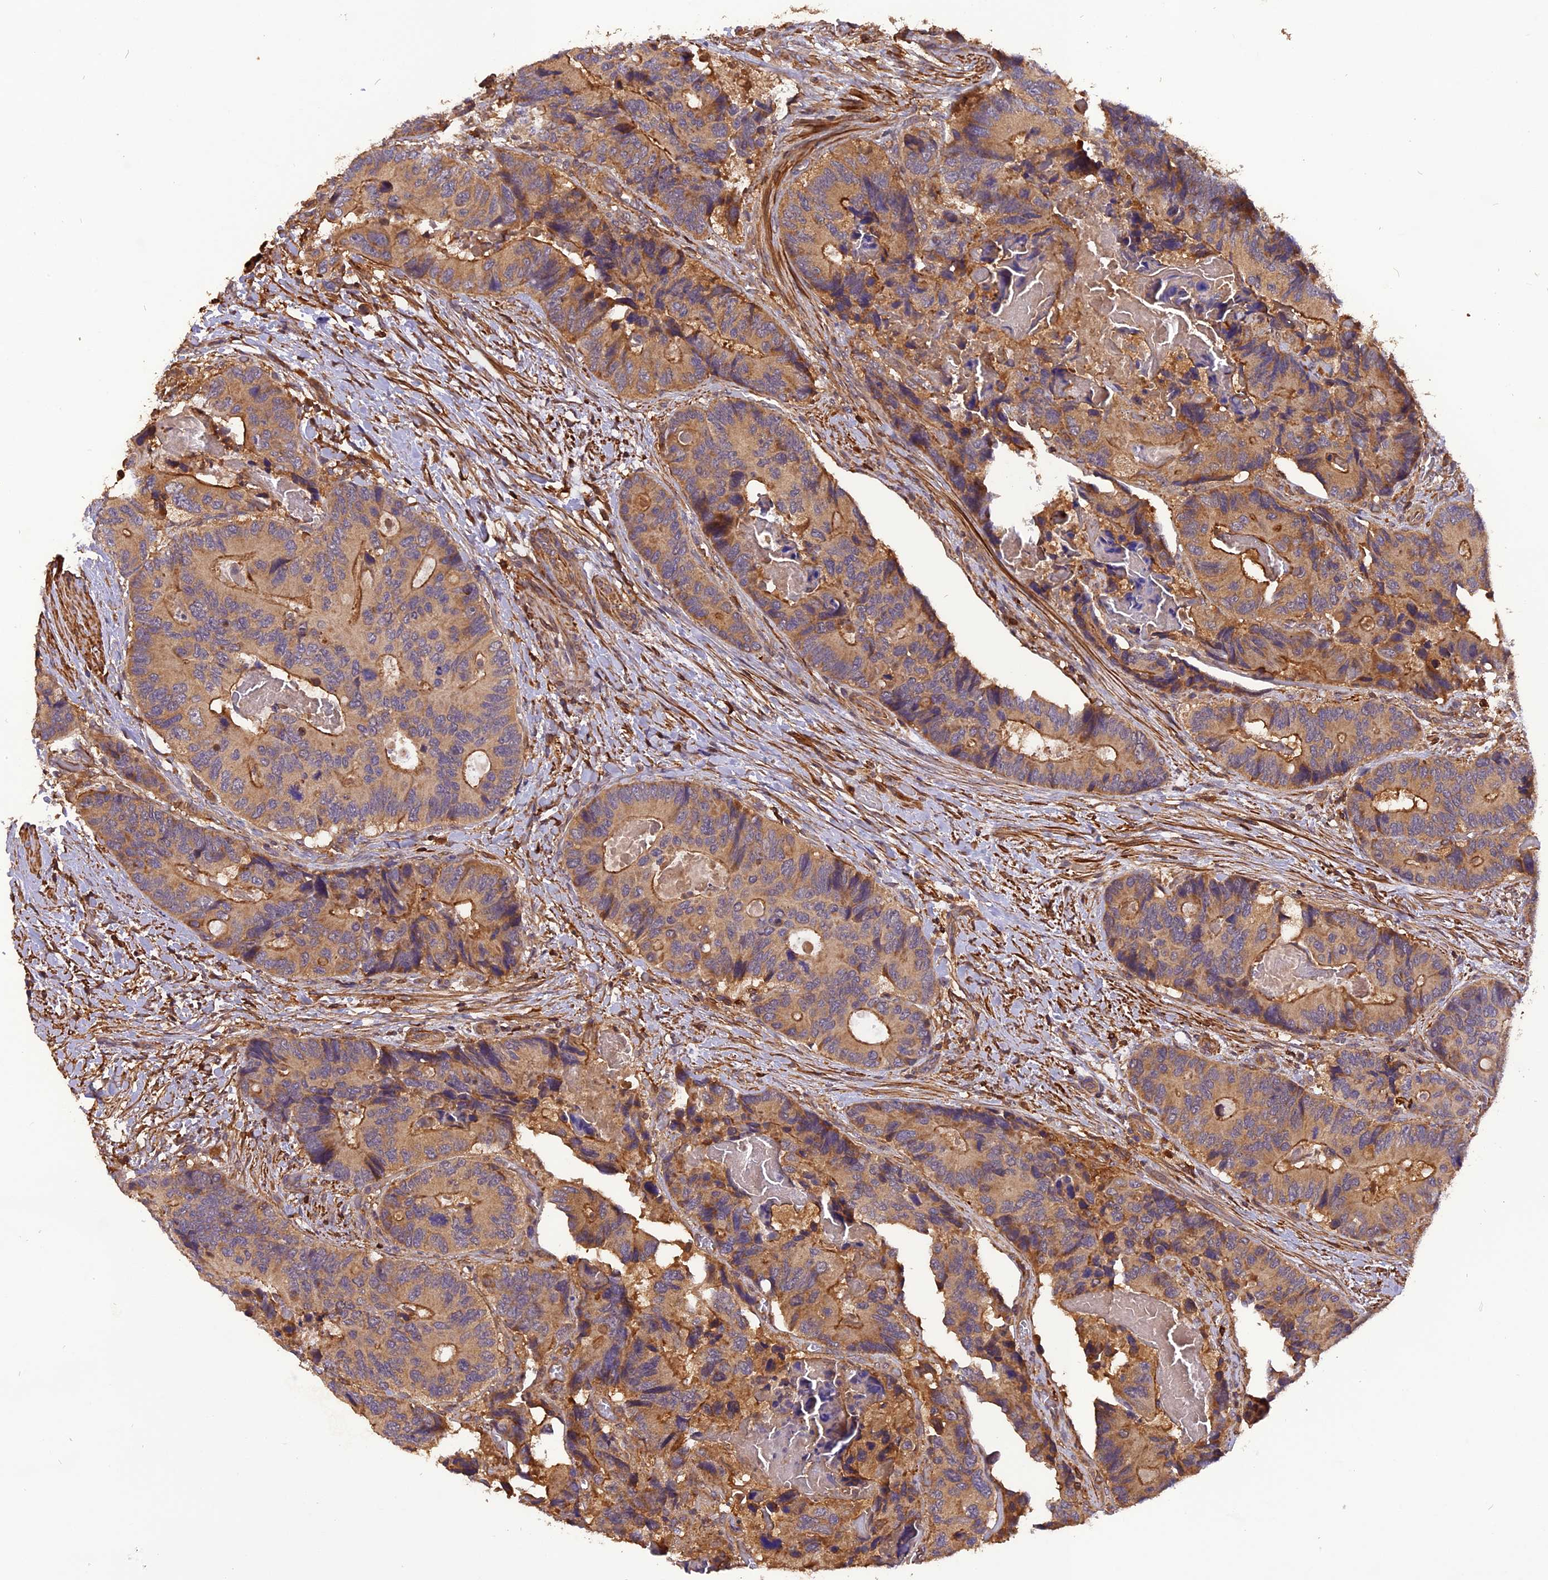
{"staining": {"intensity": "moderate", "quantity": ">75%", "location": "cytoplasmic/membranous"}, "tissue": "colorectal cancer", "cell_type": "Tumor cells", "image_type": "cancer", "snomed": [{"axis": "morphology", "description": "Adenocarcinoma, NOS"}, {"axis": "topography", "description": "Colon"}], "caption": "Immunohistochemical staining of adenocarcinoma (colorectal) demonstrates moderate cytoplasmic/membranous protein expression in about >75% of tumor cells. (DAB (3,3'-diaminobenzidine) = brown stain, brightfield microscopy at high magnification).", "gene": "STOML1", "patient": {"sex": "male", "age": 84}}